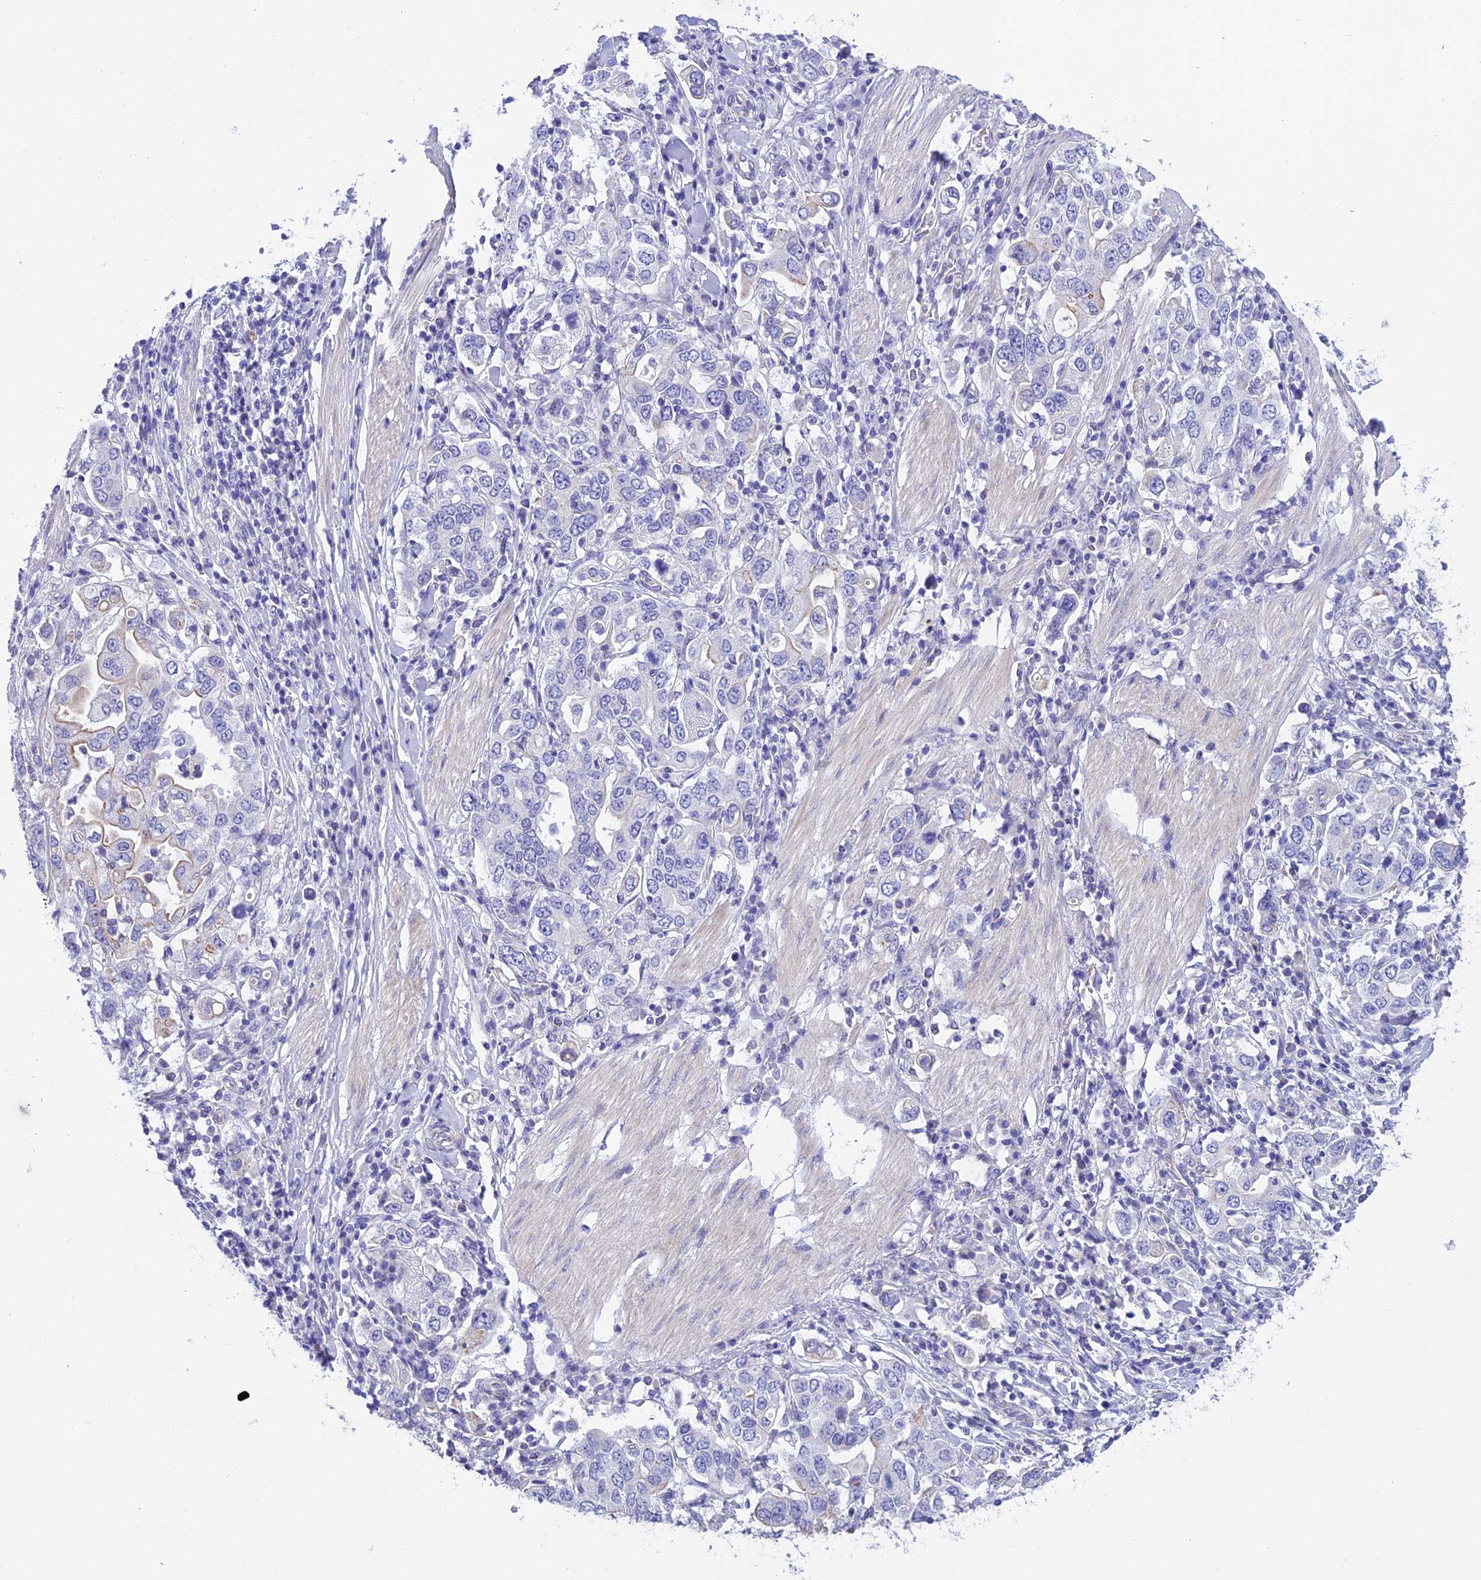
{"staining": {"intensity": "negative", "quantity": "none", "location": "none"}, "tissue": "stomach cancer", "cell_type": "Tumor cells", "image_type": "cancer", "snomed": [{"axis": "morphology", "description": "Adenocarcinoma, NOS"}, {"axis": "topography", "description": "Stomach, upper"}], "caption": "This is an immunohistochemistry (IHC) histopathology image of stomach cancer. There is no staining in tumor cells.", "gene": "C17orf67", "patient": {"sex": "male", "age": 62}}